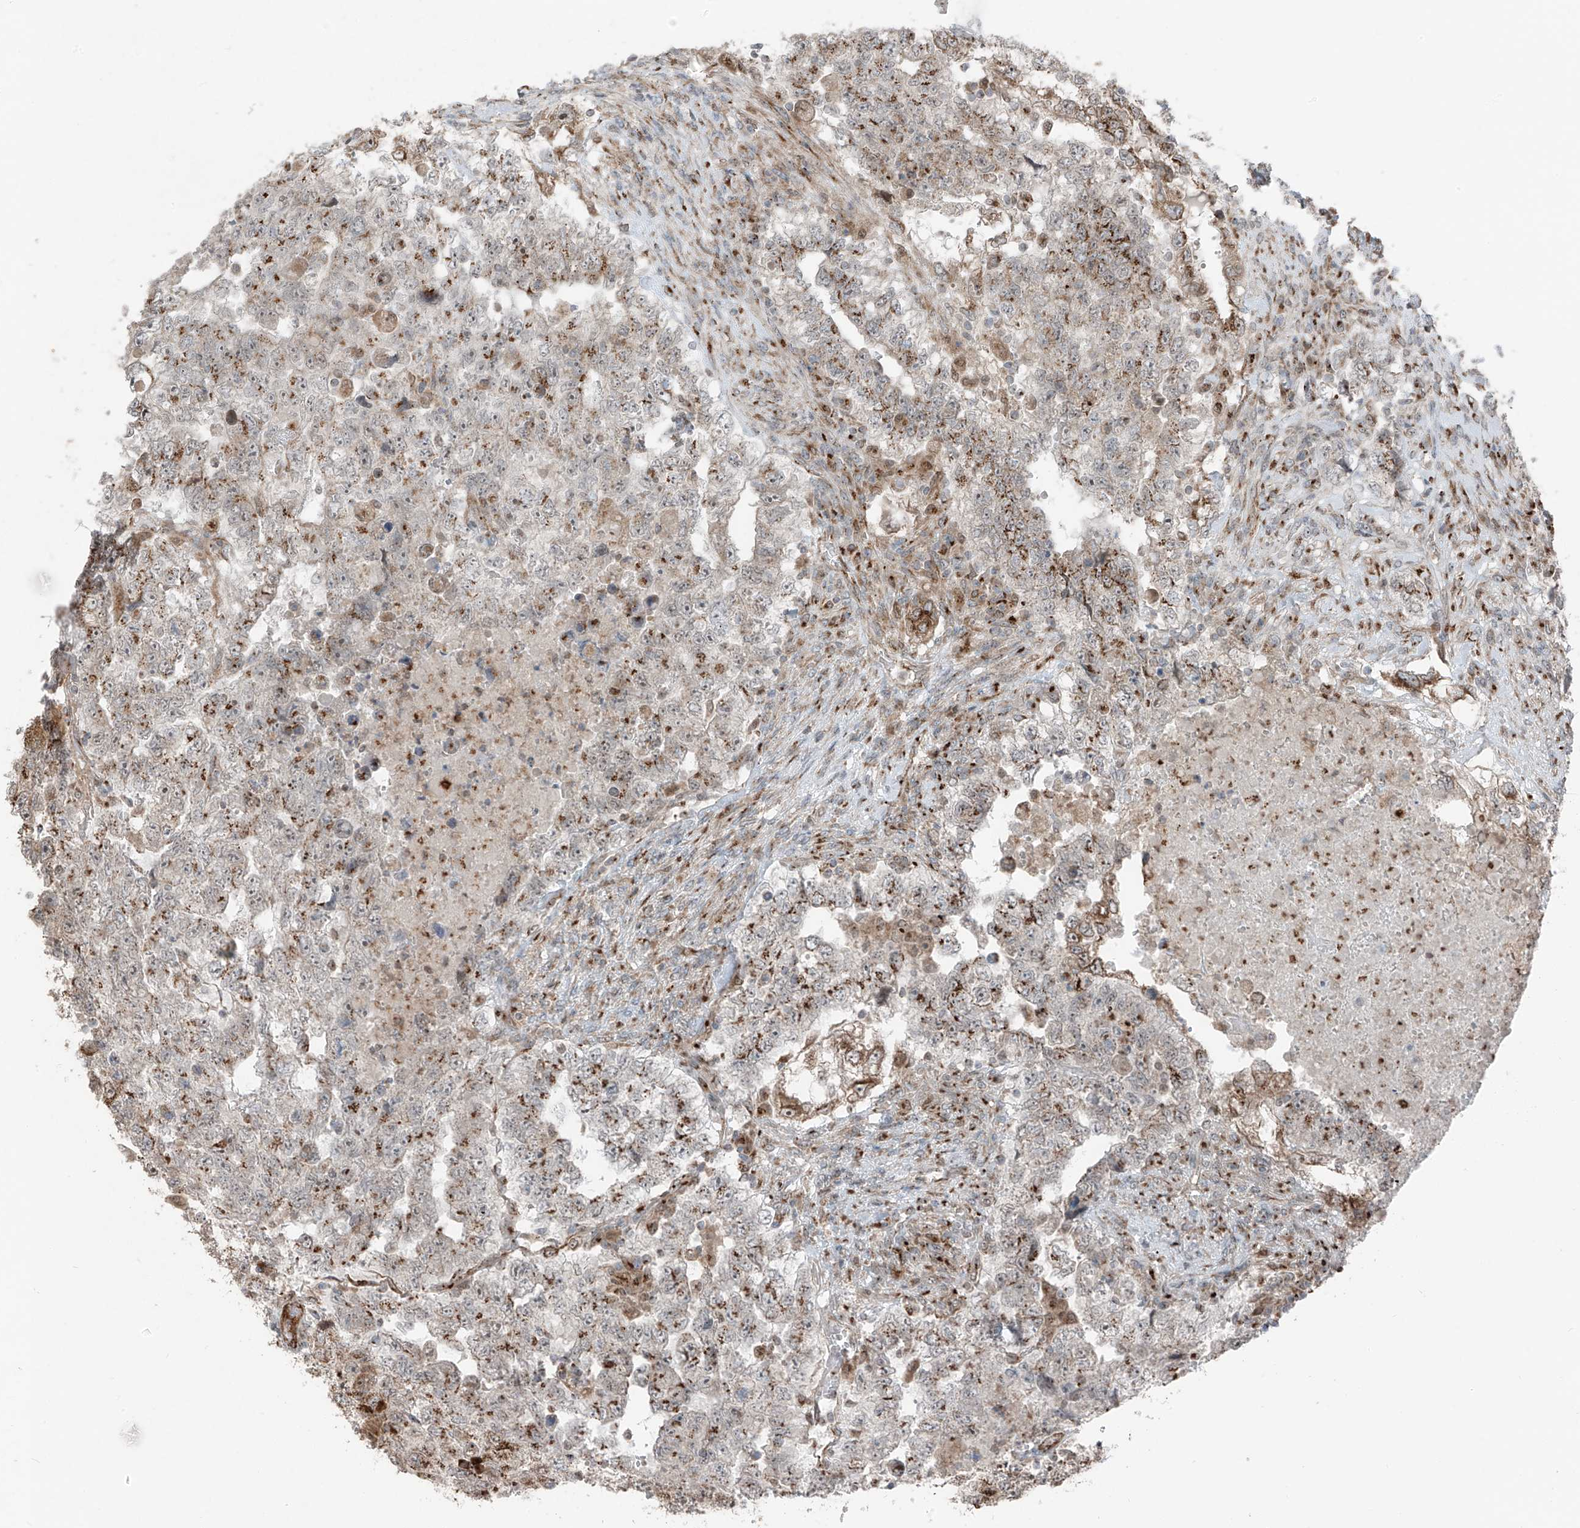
{"staining": {"intensity": "moderate", "quantity": "25%-75%", "location": "cytoplasmic/membranous"}, "tissue": "testis cancer", "cell_type": "Tumor cells", "image_type": "cancer", "snomed": [{"axis": "morphology", "description": "Carcinoma, Embryonal, NOS"}, {"axis": "topography", "description": "Testis"}], "caption": "A photomicrograph of human embryonal carcinoma (testis) stained for a protein shows moderate cytoplasmic/membranous brown staining in tumor cells.", "gene": "ERLEC1", "patient": {"sex": "male", "age": 36}}